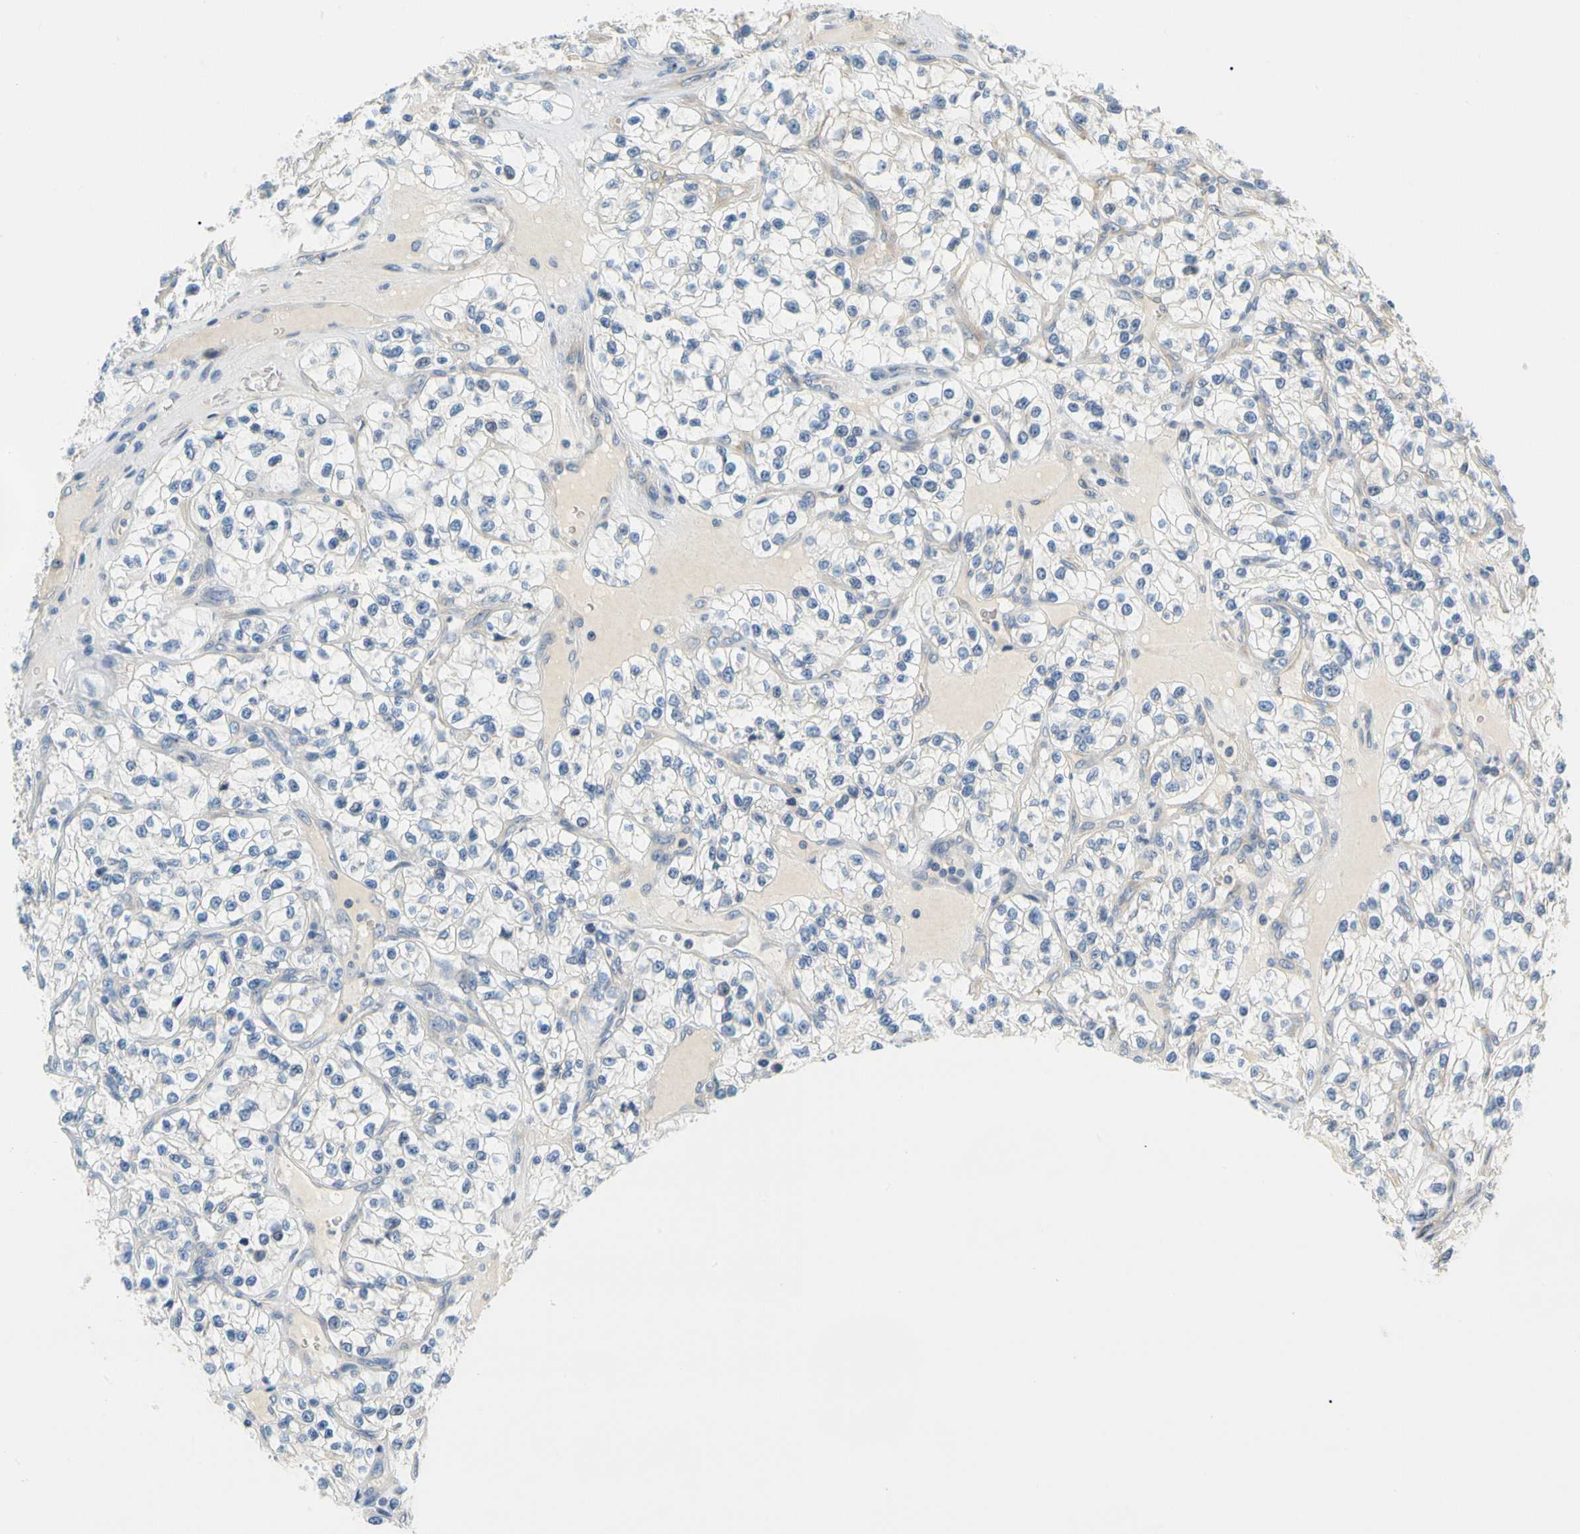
{"staining": {"intensity": "weak", "quantity": "25%-75%", "location": "cytoplasmic/membranous"}, "tissue": "renal cancer", "cell_type": "Tumor cells", "image_type": "cancer", "snomed": [{"axis": "morphology", "description": "Adenocarcinoma, NOS"}, {"axis": "topography", "description": "Kidney"}], "caption": "Immunohistochemistry (IHC) micrograph of human renal cancer stained for a protein (brown), which reveals low levels of weak cytoplasmic/membranous expression in approximately 25%-75% of tumor cells.", "gene": "LRRC47", "patient": {"sex": "female", "age": 57}}